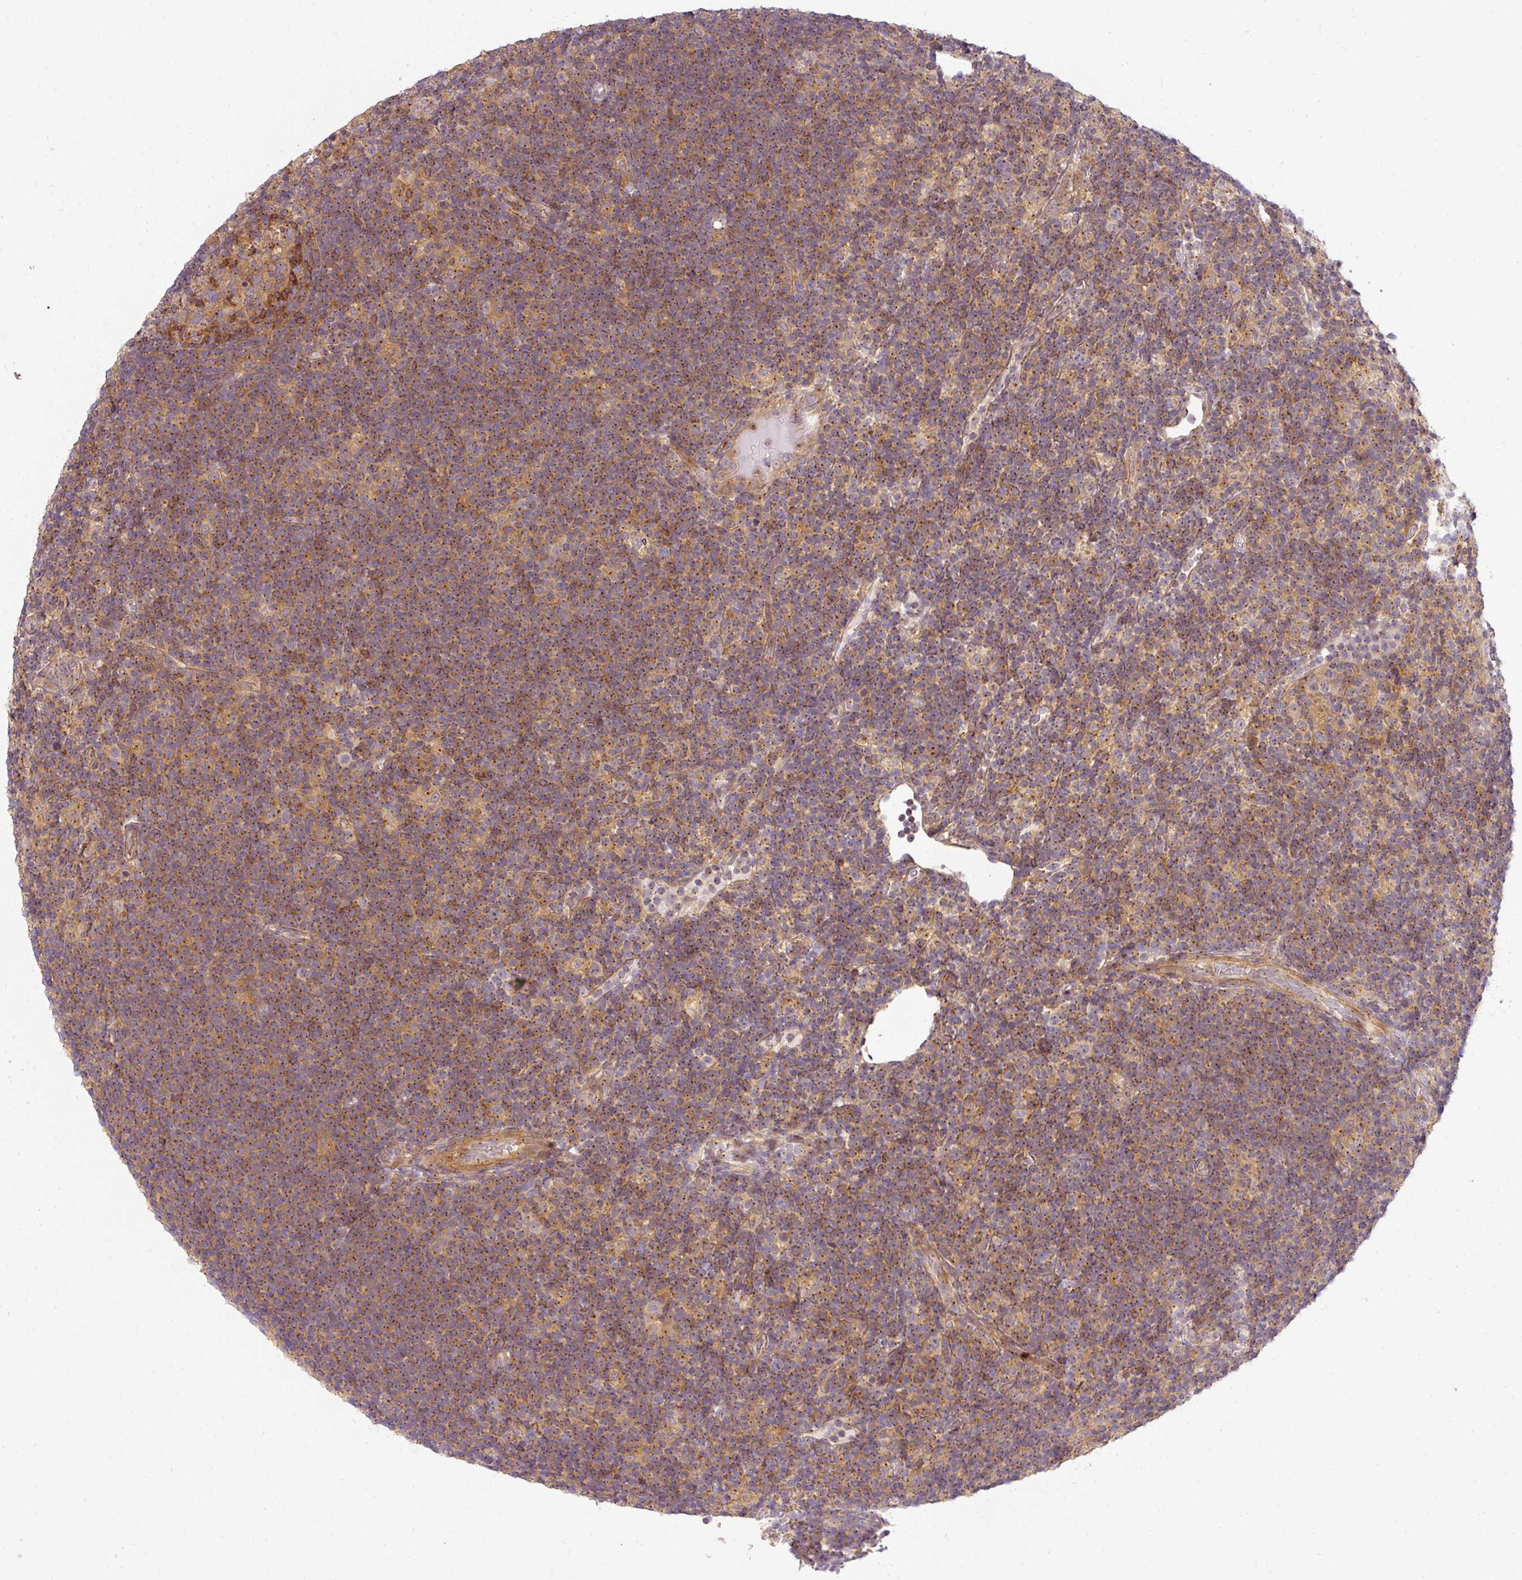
{"staining": {"intensity": "negative", "quantity": "none", "location": "none"}, "tissue": "lymphoma", "cell_type": "Tumor cells", "image_type": "cancer", "snomed": [{"axis": "morphology", "description": "Hodgkin's disease, NOS"}, {"axis": "topography", "description": "Lymph node"}], "caption": "Hodgkin's disease was stained to show a protein in brown. There is no significant expression in tumor cells.", "gene": "NIN", "patient": {"sex": "female", "age": 57}}